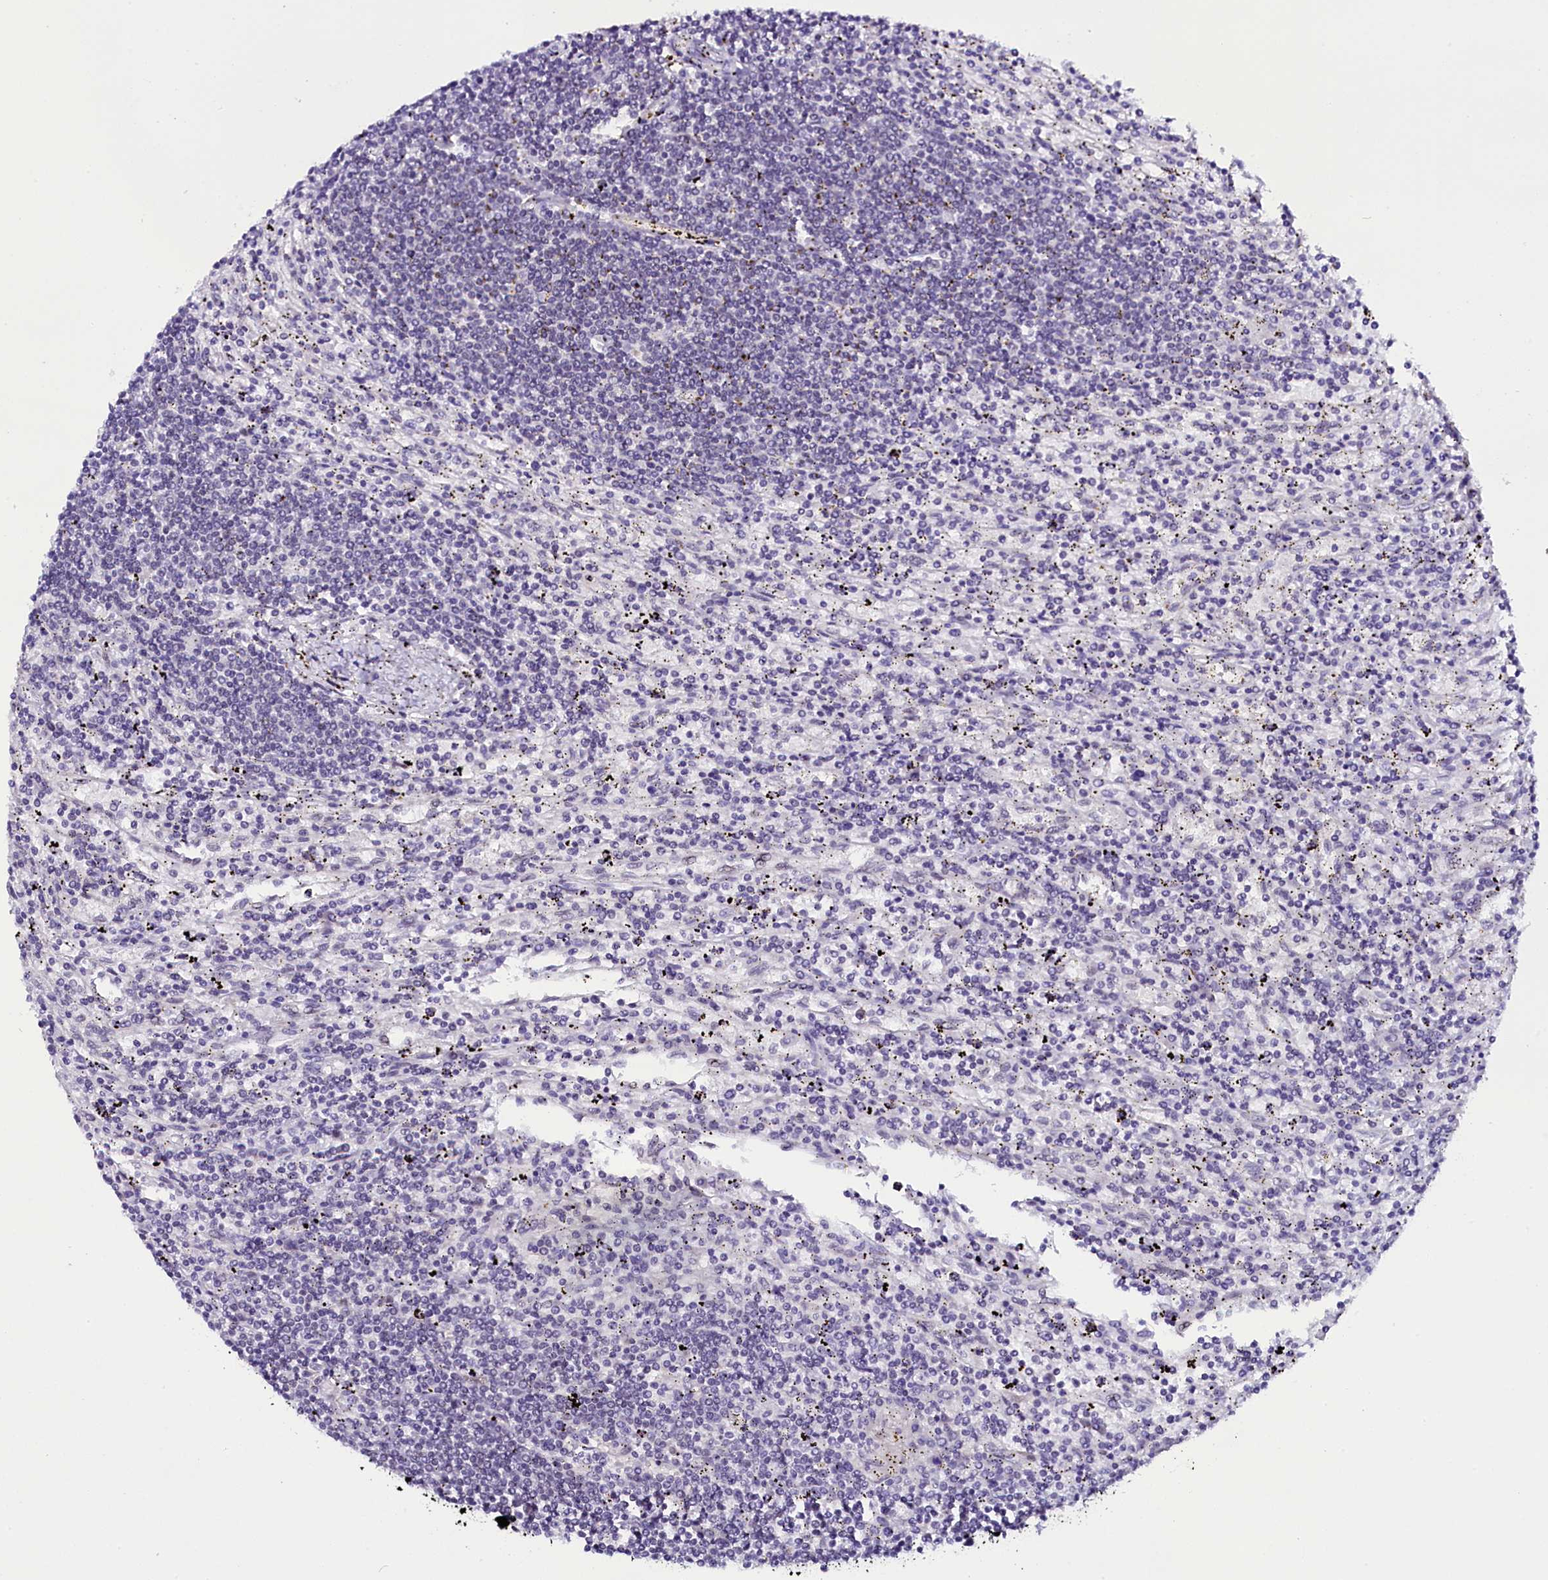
{"staining": {"intensity": "negative", "quantity": "none", "location": "none"}, "tissue": "lymphoma", "cell_type": "Tumor cells", "image_type": "cancer", "snomed": [{"axis": "morphology", "description": "Malignant lymphoma, non-Hodgkin's type, Low grade"}, {"axis": "topography", "description": "Spleen"}], "caption": "There is no significant positivity in tumor cells of lymphoma.", "gene": "OSGEP", "patient": {"sex": "male", "age": 76}}